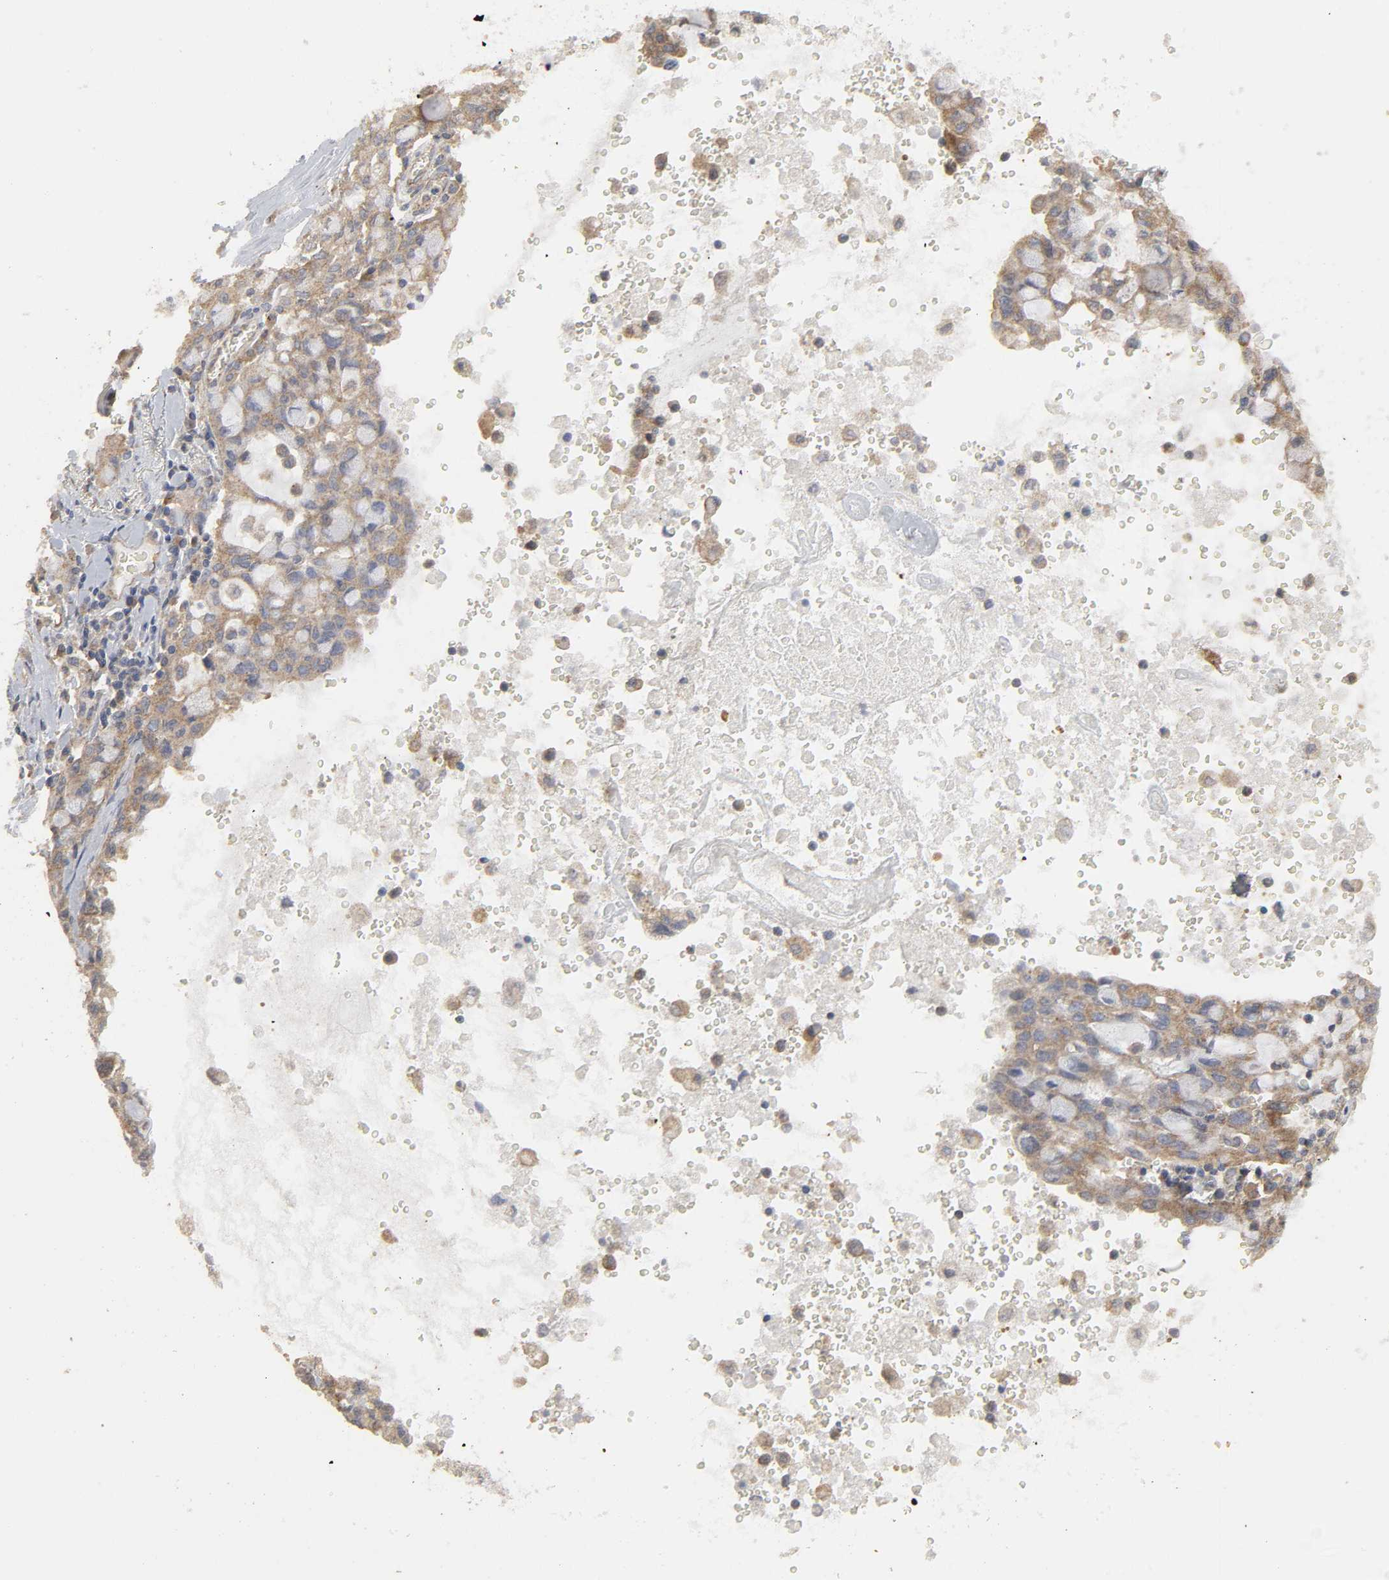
{"staining": {"intensity": "moderate", "quantity": ">75%", "location": "cytoplasmic/membranous"}, "tissue": "lung cancer", "cell_type": "Tumor cells", "image_type": "cancer", "snomed": [{"axis": "morphology", "description": "Adenocarcinoma, NOS"}, {"axis": "topography", "description": "Lung"}], "caption": "Protein expression analysis of human lung cancer (adenocarcinoma) reveals moderate cytoplasmic/membranous expression in approximately >75% of tumor cells.", "gene": "SH3GLB1", "patient": {"sex": "female", "age": 44}}